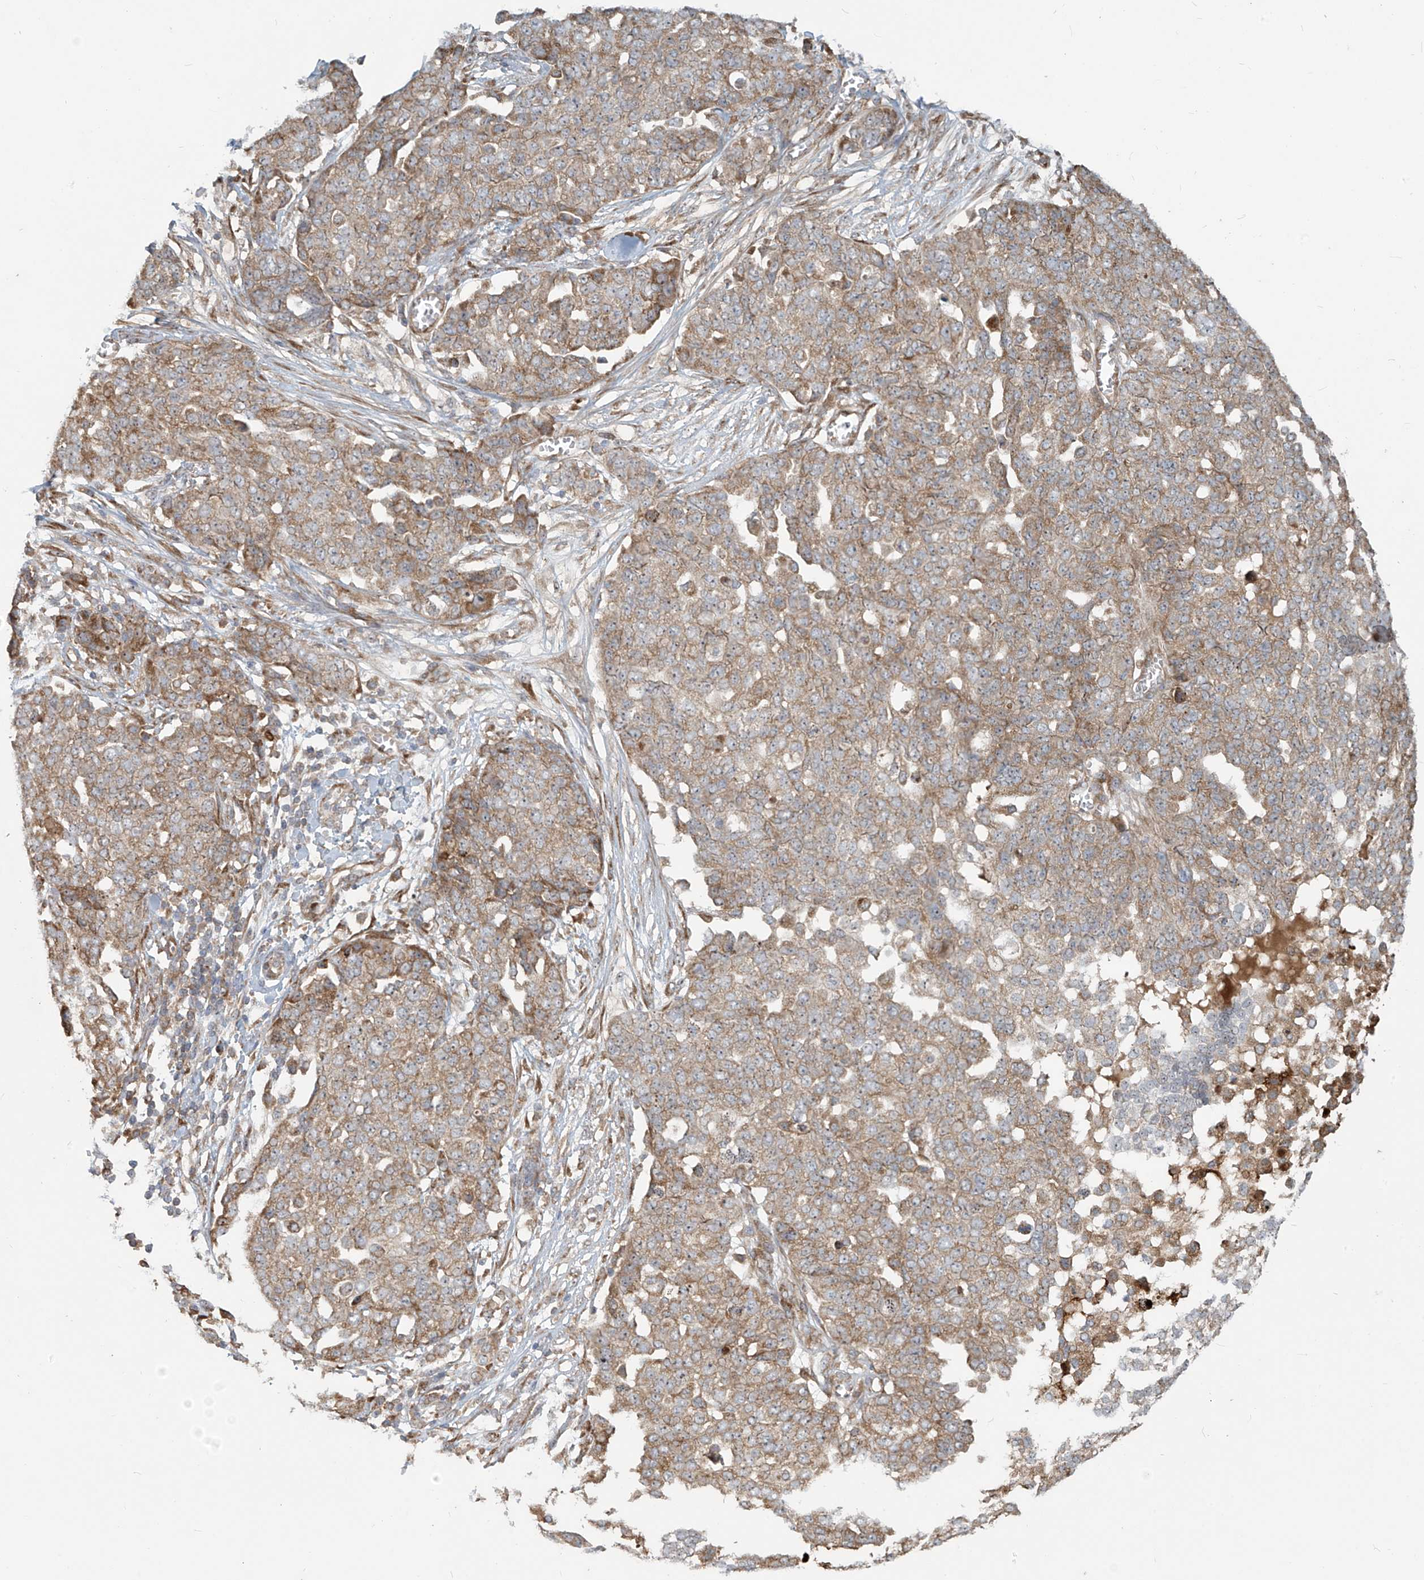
{"staining": {"intensity": "moderate", "quantity": ">75%", "location": "cytoplasmic/membranous"}, "tissue": "ovarian cancer", "cell_type": "Tumor cells", "image_type": "cancer", "snomed": [{"axis": "morphology", "description": "Cystadenocarcinoma, serous, NOS"}, {"axis": "topography", "description": "Soft tissue"}, {"axis": "topography", "description": "Ovary"}], "caption": "Human ovarian cancer (serous cystadenocarcinoma) stained for a protein (brown) reveals moderate cytoplasmic/membranous positive positivity in approximately >75% of tumor cells.", "gene": "KATNIP", "patient": {"sex": "female", "age": 57}}